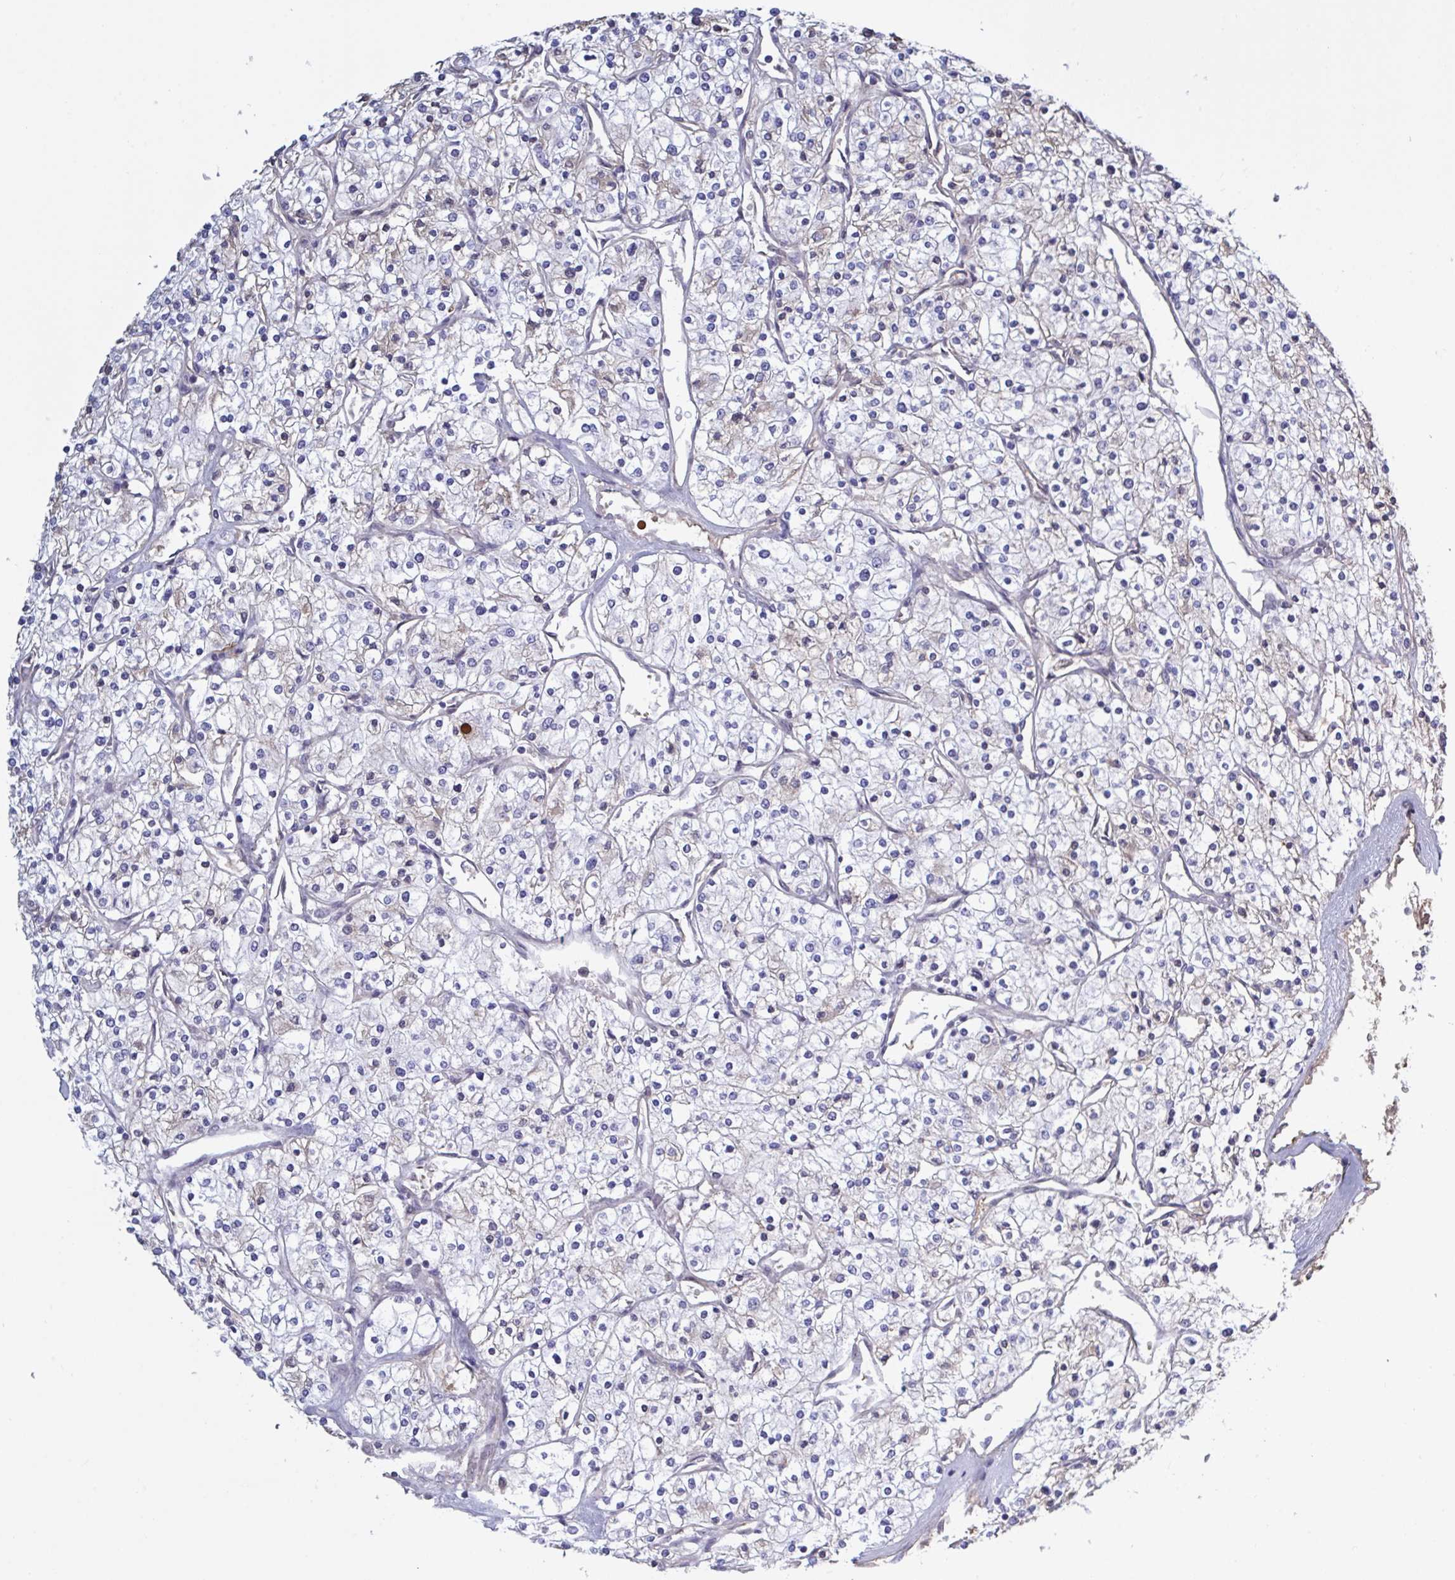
{"staining": {"intensity": "negative", "quantity": "none", "location": "none"}, "tissue": "renal cancer", "cell_type": "Tumor cells", "image_type": "cancer", "snomed": [{"axis": "morphology", "description": "Adenocarcinoma, NOS"}, {"axis": "topography", "description": "Kidney"}], "caption": "The micrograph exhibits no staining of tumor cells in renal adenocarcinoma.", "gene": "BCL7B", "patient": {"sex": "male", "age": 80}}